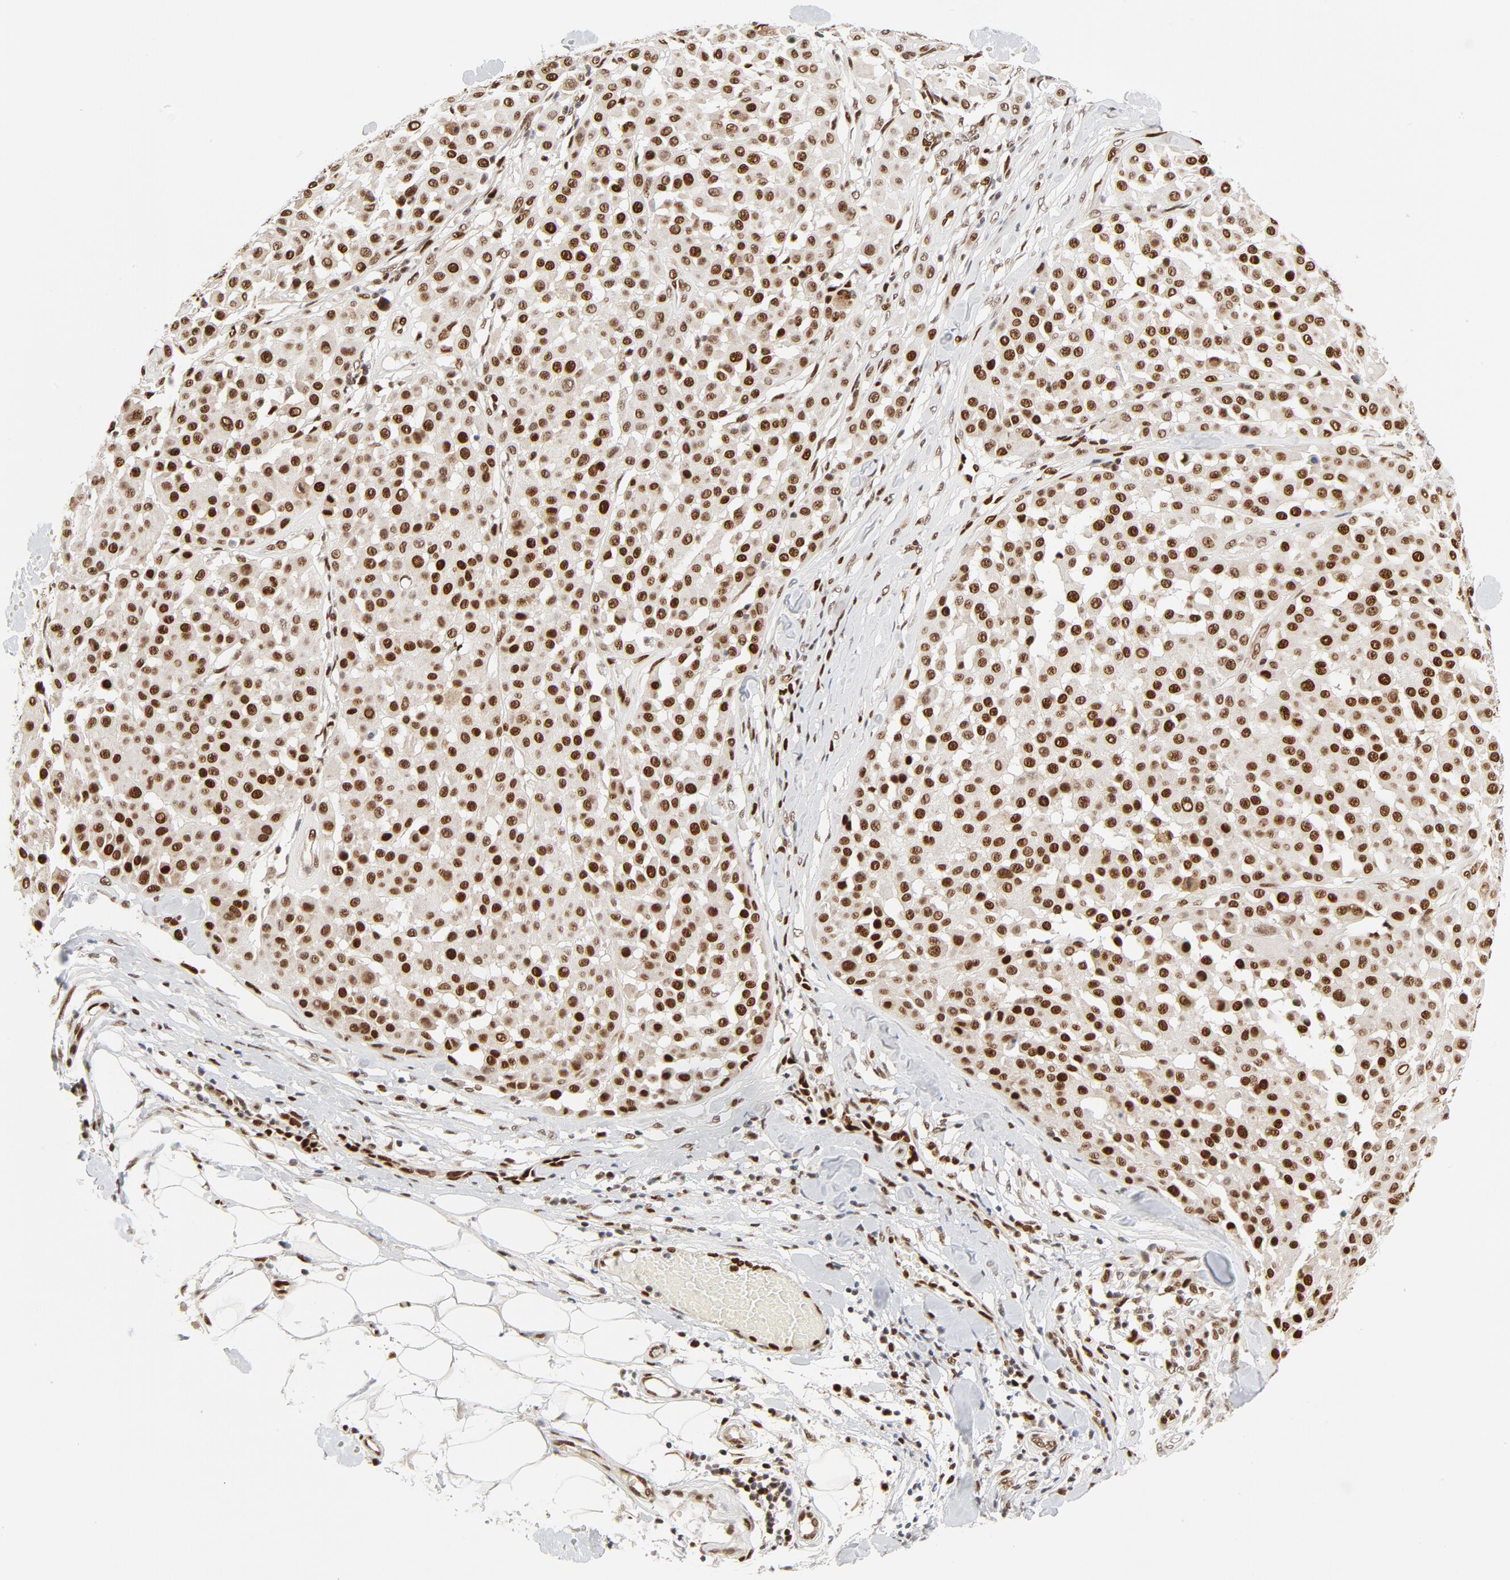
{"staining": {"intensity": "strong", "quantity": ">75%", "location": "nuclear"}, "tissue": "melanoma", "cell_type": "Tumor cells", "image_type": "cancer", "snomed": [{"axis": "morphology", "description": "Malignant melanoma, Metastatic site"}, {"axis": "topography", "description": "Soft tissue"}], "caption": "DAB (3,3'-diaminobenzidine) immunohistochemical staining of human melanoma reveals strong nuclear protein expression in approximately >75% of tumor cells. The staining was performed using DAB (3,3'-diaminobenzidine) to visualize the protein expression in brown, while the nuclei were stained in blue with hematoxylin (Magnification: 20x).", "gene": "MEF2A", "patient": {"sex": "male", "age": 41}}